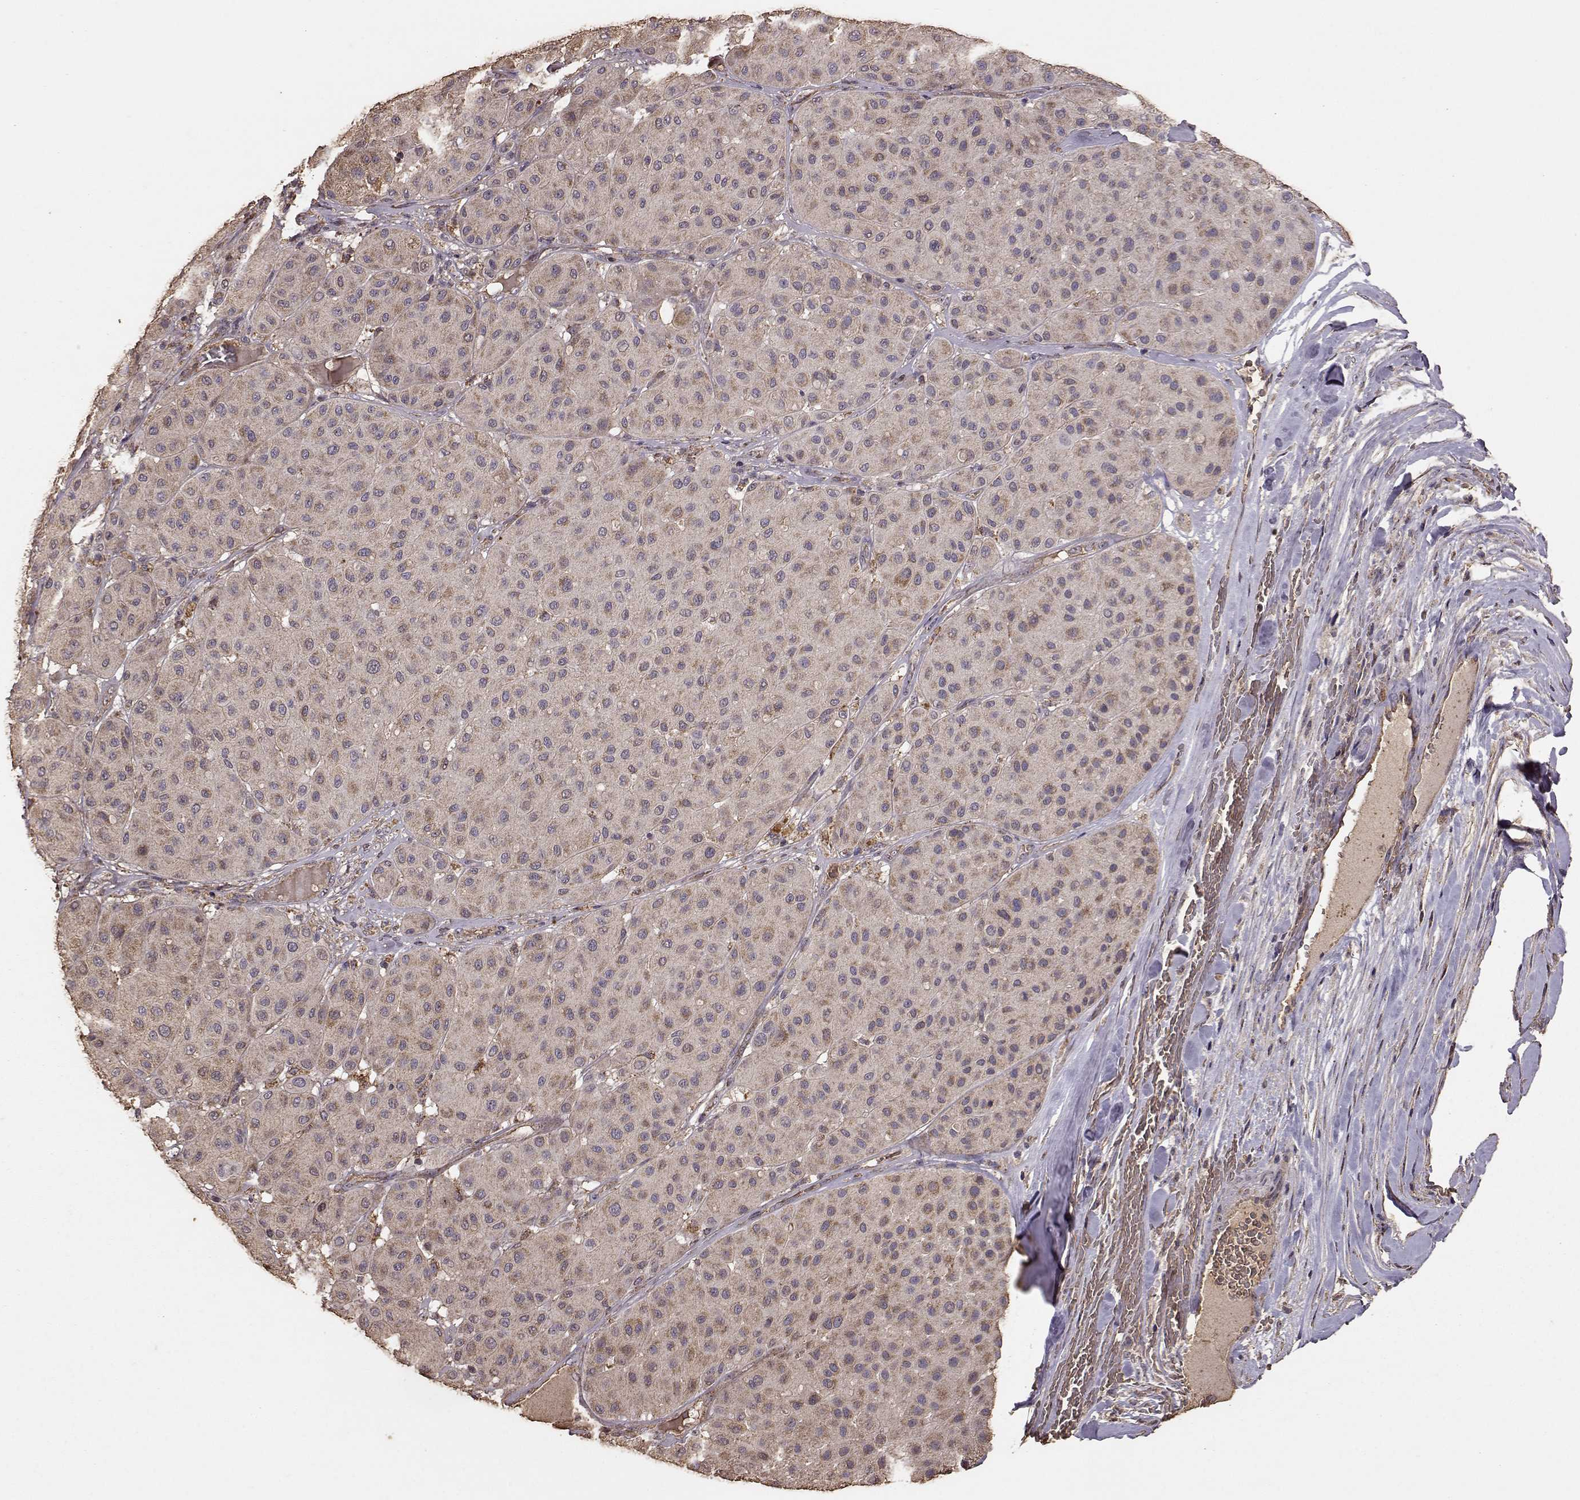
{"staining": {"intensity": "moderate", "quantity": ">75%", "location": "cytoplasmic/membranous"}, "tissue": "melanoma", "cell_type": "Tumor cells", "image_type": "cancer", "snomed": [{"axis": "morphology", "description": "Malignant melanoma, Metastatic site"}, {"axis": "topography", "description": "Smooth muscle"}], "caption": "This micrograph reveals melanoma stained with IHC to label a protein in brown. The cytoplasmic/membranous of tumor cells show moderate positivity for the protein. Nuclei are counter-stained blue.", "gene": "PTGES2", "patient": {"sex": "male", "age": 41}}